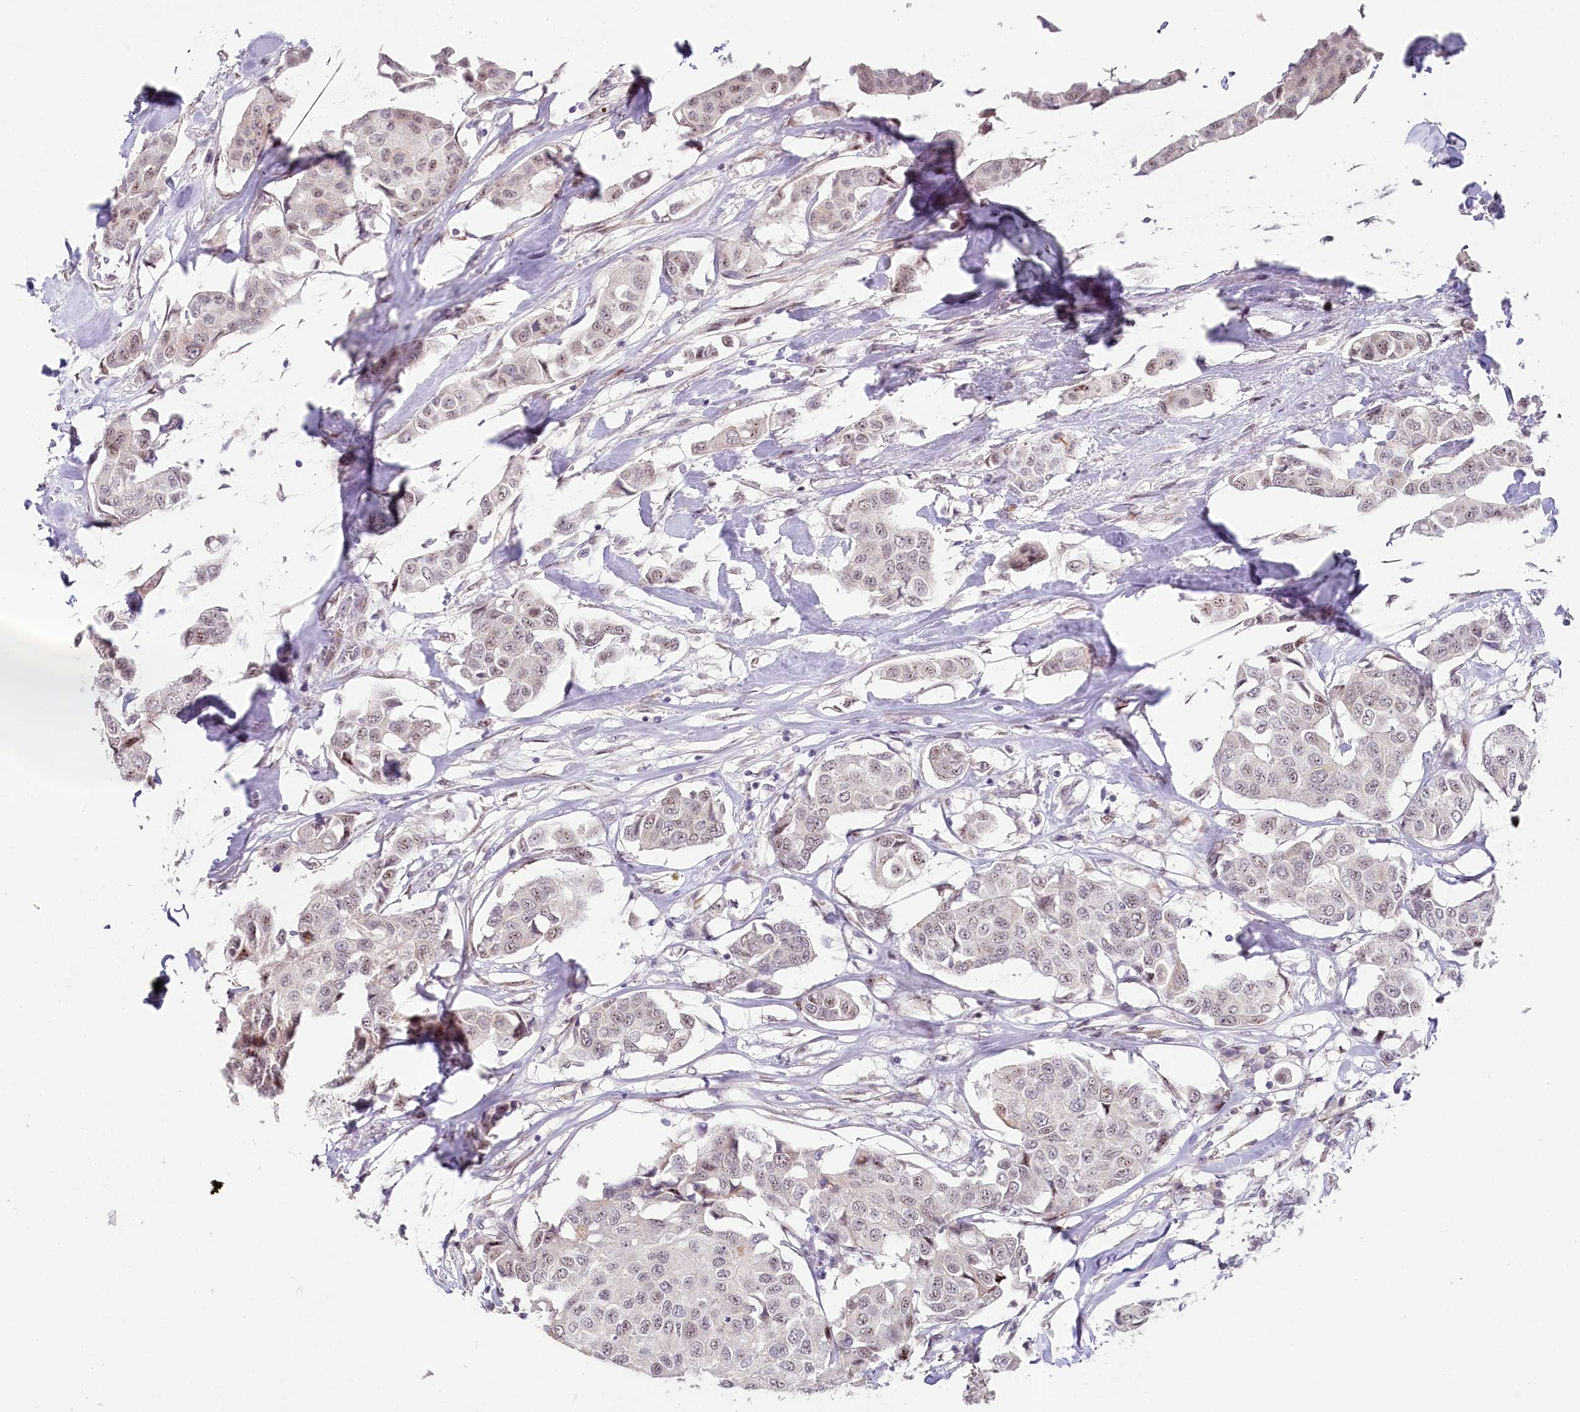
{"staining": {"intensity": "weak", "quantity": "25%-75%", "location": "nuclear"}, "tissue": "breast cancer", "cell_type": "Tumor cells", "image_type": "cancer", "snomed": [{"axis": "morphology", "description": "Duct carcinoma"}, {"axis": "topography", "description": "Breast"}], "caption": "High-power microscopy captured an immunohistochemistry image of breast invasive ductal carcinoma, revealing weak nuclear expression in approximately 25%-75% of tumor cells. (Stains: DAB (3,3'-diaminobenzidine) in brown, nuclei in blue, Microscopy: brightfield microscopy at high magnification).", "gene": "HPD", "patient": {"sex": "female", "age": 80}}